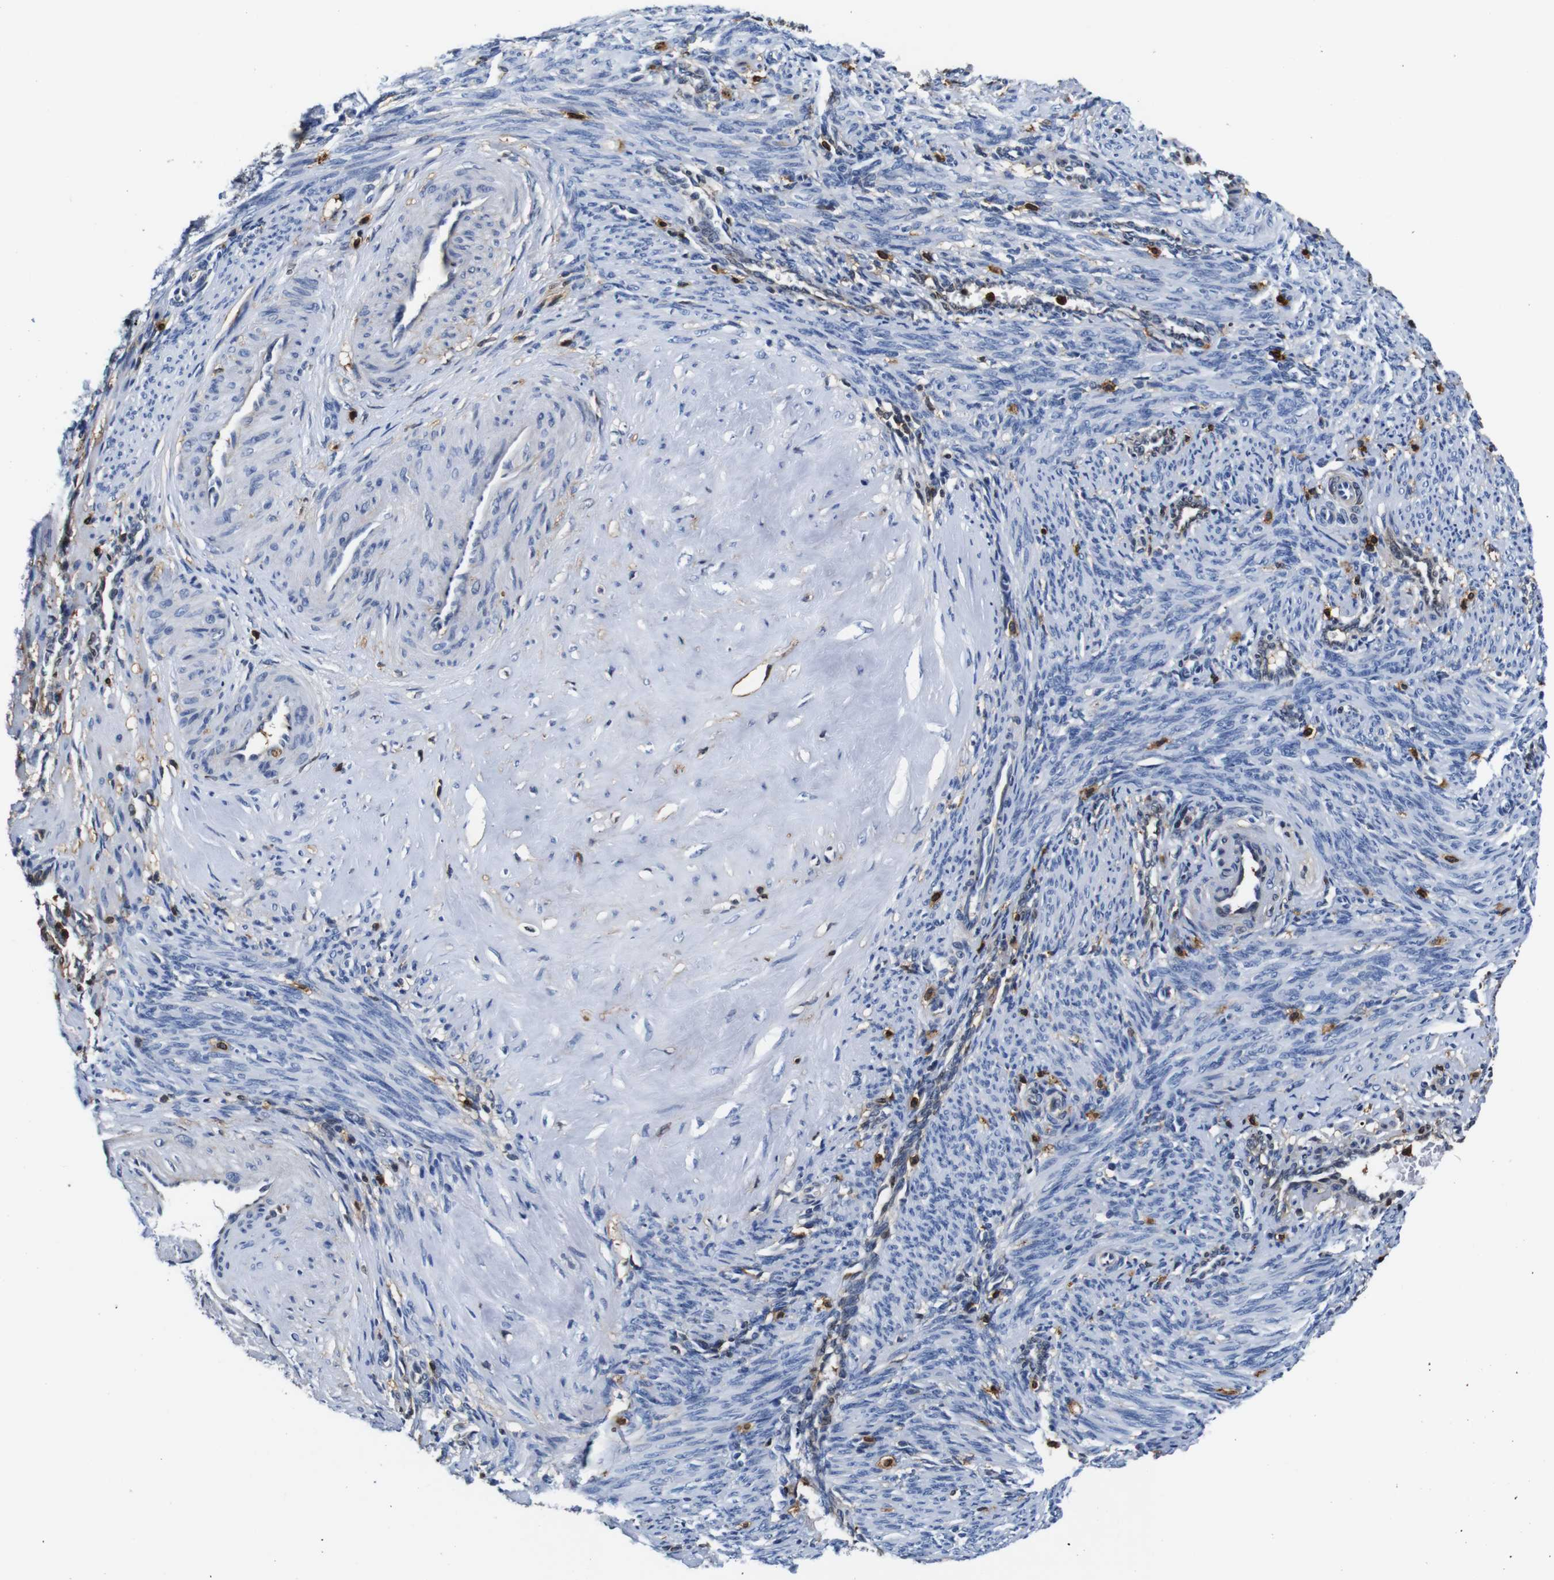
{"staining": {"intensity": "negative", "quantity": "none", "location": "none"}, "tissue": "smooth muscle", "cell_type": "Smooth muscle cells", "image_type": "normal", "snomed": [{"axis": "morphology", "description": "Normal tissue, NOS"}, {"axis": "topography", "description": "Endometrium"}], "caption": "A high-resolution photomicrograph shows immunohistochemistry staining of unremarkable smooth muscle, which demonstrates no significant expression in smooth muscle cells. The staining was performed using DAB to visualize the protein expression in brown, while the nuclei were stained in blue with hematoxylin (Magnification: 20x).", "gene": "ANXA1", "patient": {"sex": "female", "age": 33}}